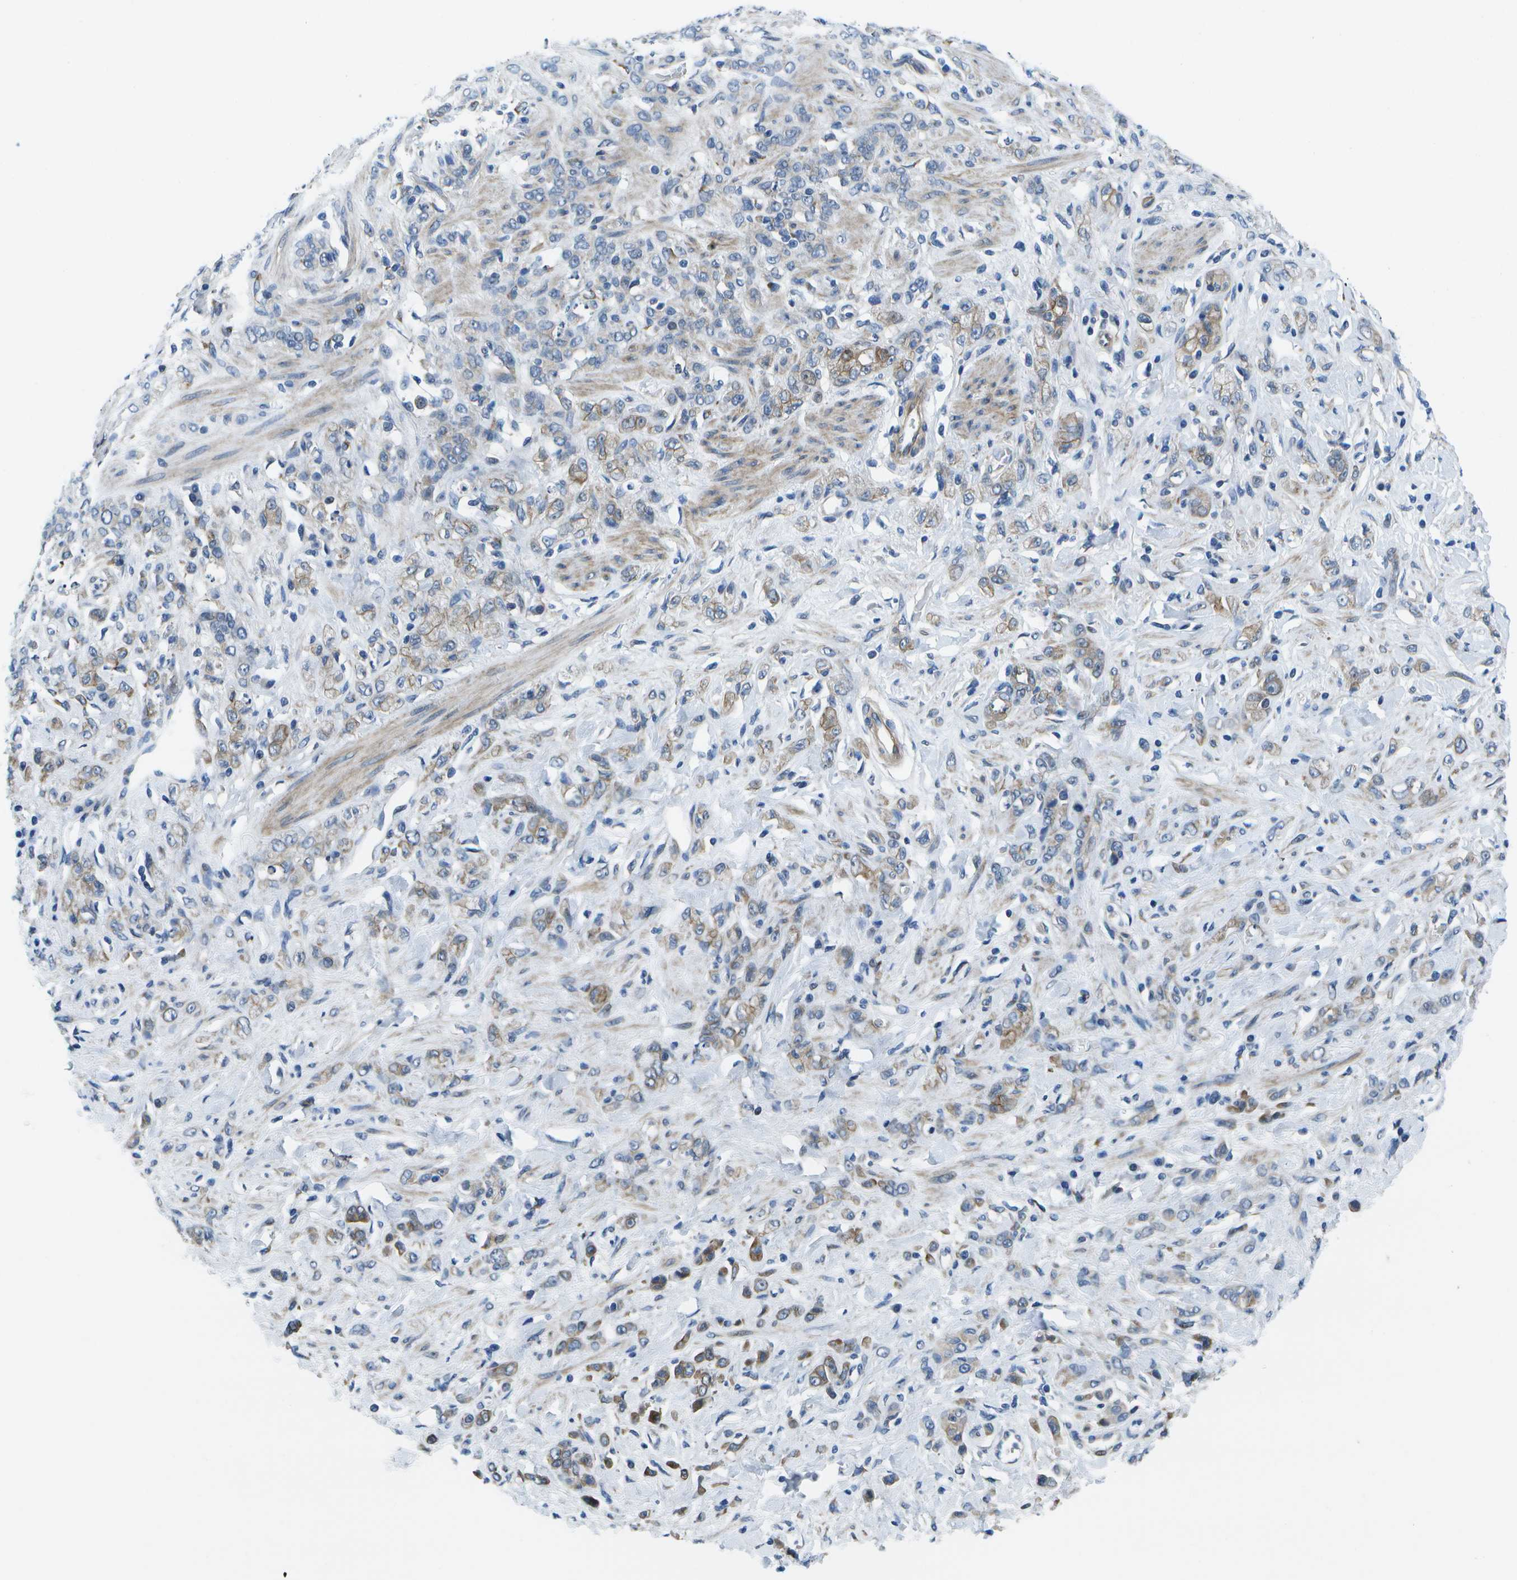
{"staining": {"intensity": "weak", "quantity": "<25%", "location": "cytoplasmic/membranous"}, "tissue": "stomach cancer", "cell_type": "Tumor cells", "image_type": "cancer", "snomed": [{"axis": "morphology", "description": "Normal tissue, NOS"}, {"axis": "morphology", "description": "Adenocarcinoma, NOS"}, {"axis": "topography", "description": "Stomach"}], "caption": "Immunohistochemistry micrograph of neoplastic tissue: stomach cancer (adenocarcinoma) stained with DAB (3,3'-diaminobenzidine) displays no significant protein staining in tumor cells.", "gene": "P3H1", "patient": {"sex": "male", "age": 82}}